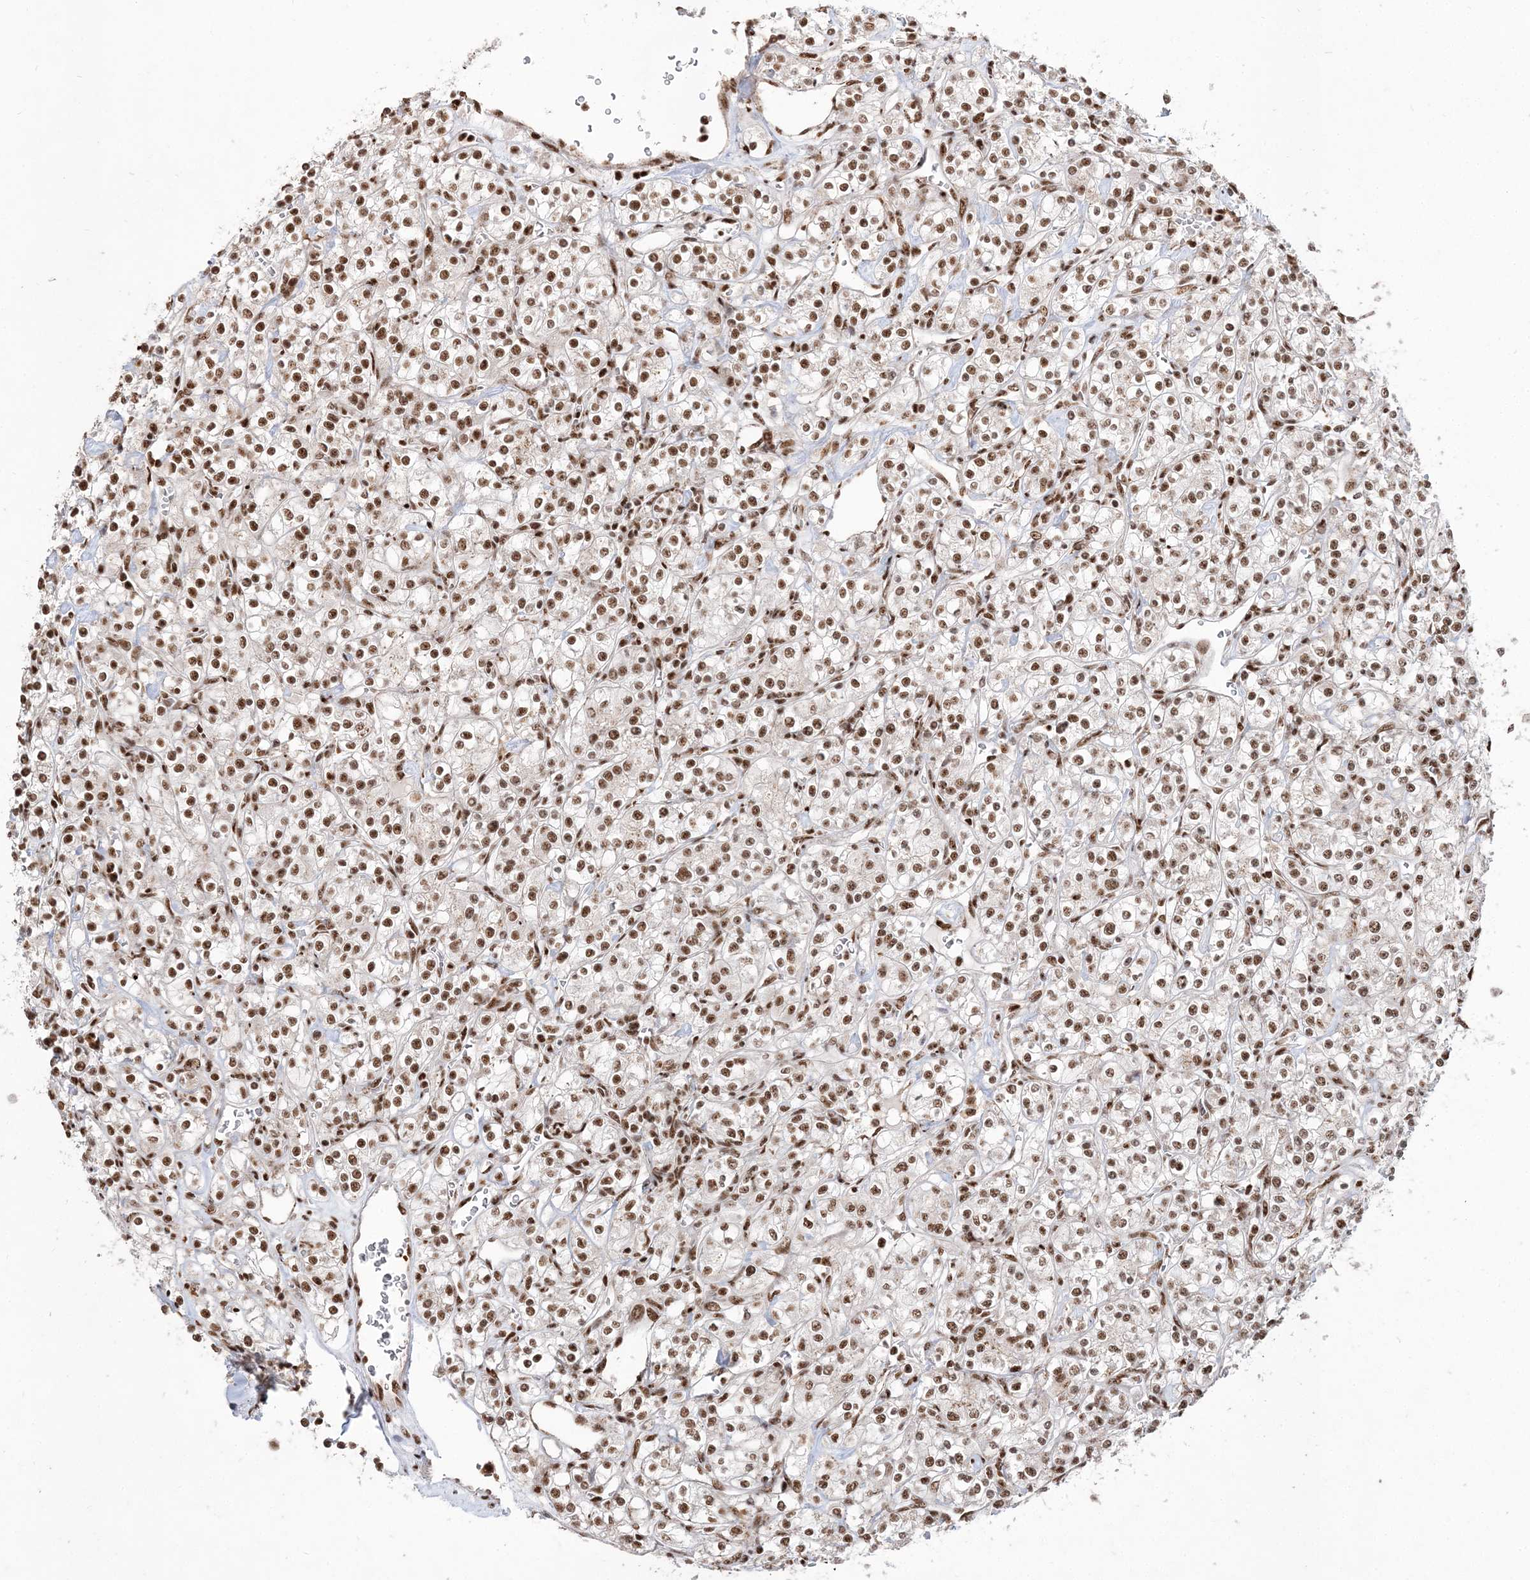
{"staining": {"intensity": "moderate", "quantity": ">75%", "location": "nuclear"}, "tissue": "renal cancer", "cell_type": "Tumor cells", "image_type": "cancer", "snomed": [{"axis": "morphology", "description": "Adenocarcinoma, NOS"}, {"axis": "topography", "description": "Kidney"}], "caption": "IHC of human renal cancer demonstrates medium levels of moderate nuclear expression in approximately >75% of tumor cells. (Brightfield microscopy of DAB IHC at high magnification).", "gene": "RBM17", "patient": {"sex": "male", "age": 77}}